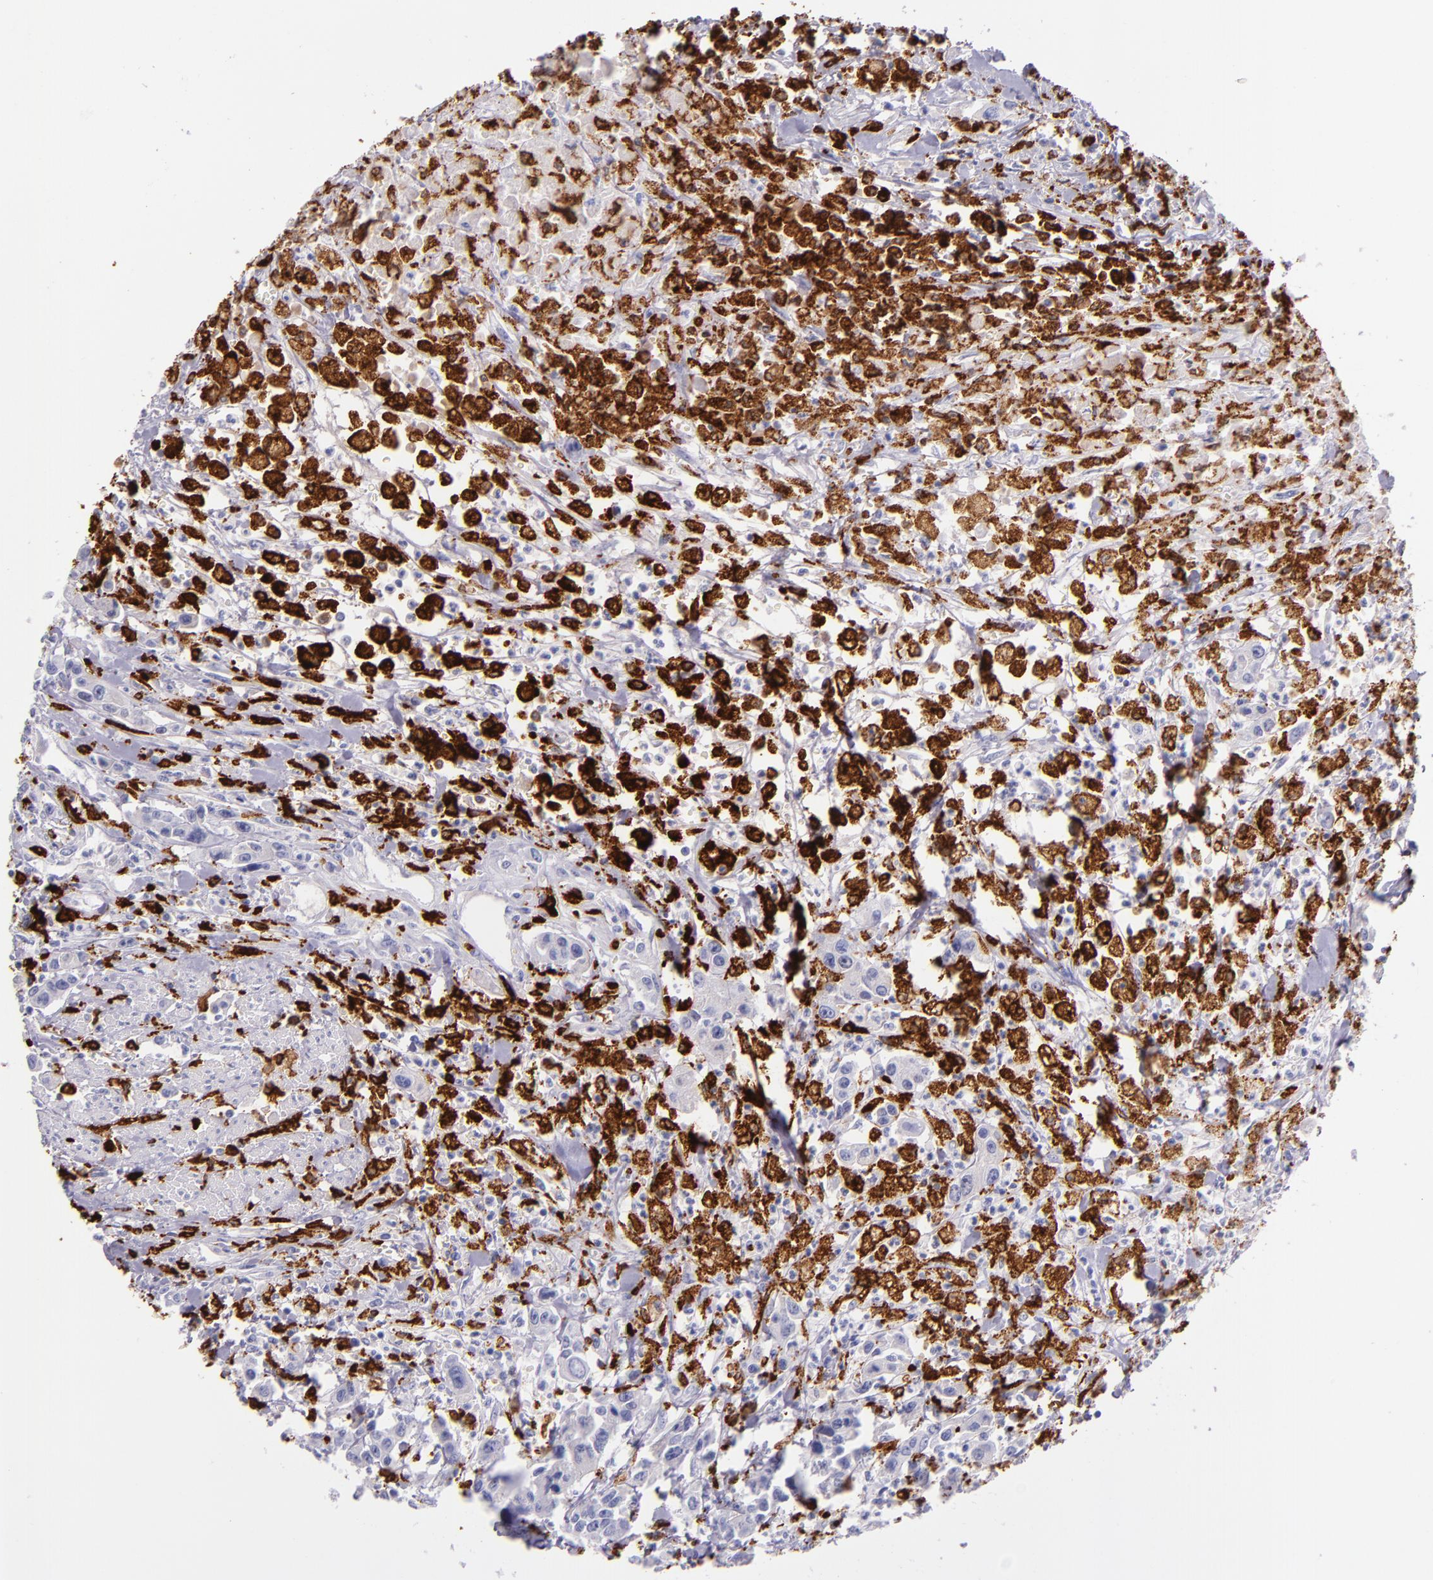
{"staining": {"intensity": "negative", "quantity": "none", "location": "none"}, "tissue": "urothelial cancer", "cell_type": "Tumor cells", "image_type": "cancer", "snomed": [{"axis": "morphology", "description": "Urothelial carcinoma, High grade"}, {"axis": "topography", "description": "Urinary bladder"}], "caption": "High magnification brightfield microscopy of urothelial carcinoma (high-grade) stained with DAB (3,3'-diaminobenzidine) (brown) and counterstained with hematoxylin (blue): tumor cells show no significant staining. Brightfield microscopy of IHC stained with DAB (3,3'-diaminobenzidine) (brown) and hematoxylin (blue), captured at high magnification.", "gene": "CD163", "patient": {"sex": "male", "age": 86}}